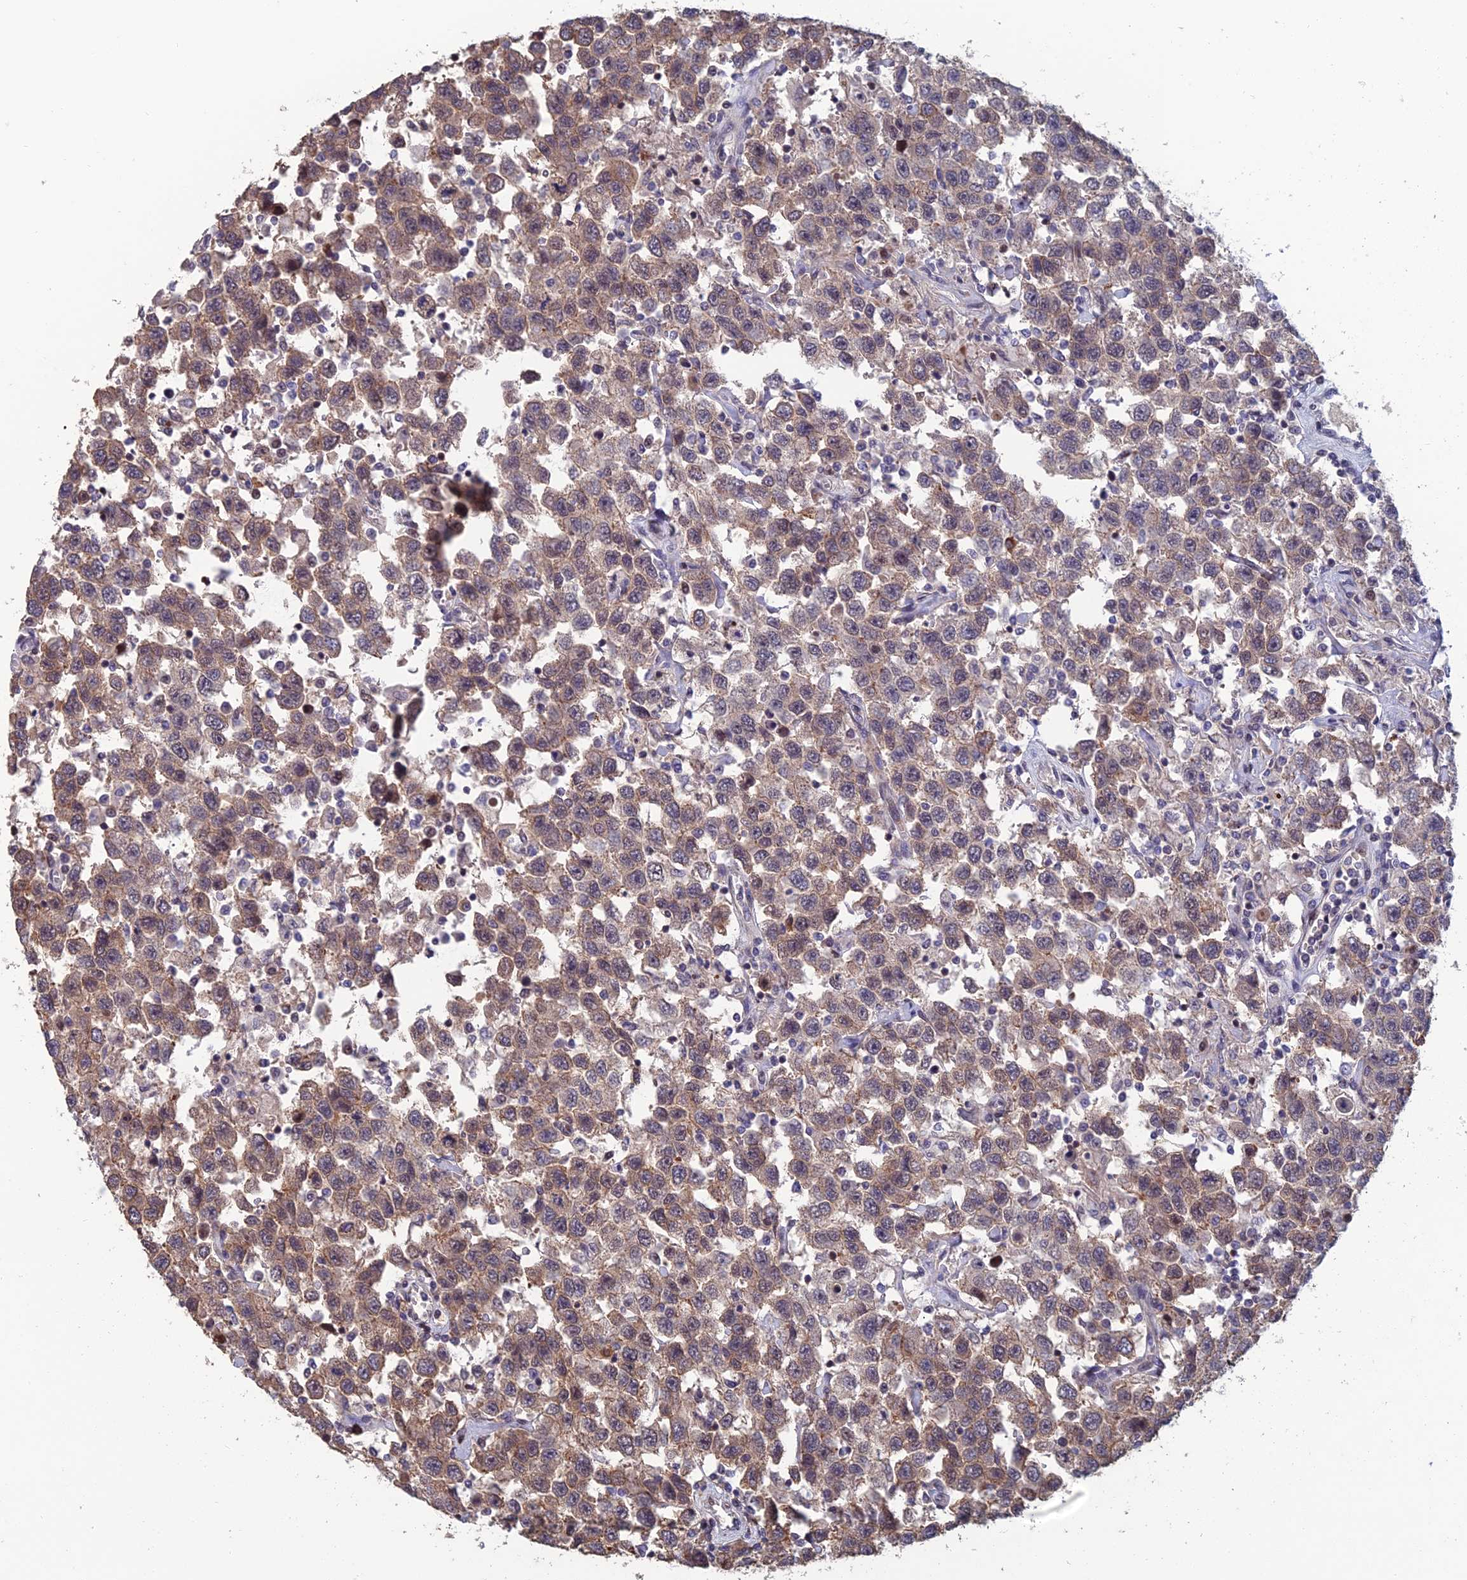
{"staining": {"intensity": "weak", "quantity": ">75%", "location": "cytoplasmic/membranous"}, "tissue": "testis cancer", "cell_type": "Tumor cells", "image_type": "cancer", "snomed": [{"axis": "morphology", "description": "Seminoma, NOS"}, {"axis": "topography", "description": "Testis"}], "caption": "Immunohistochemistry (IHC) (DAB) staining of human testis cancer (seminoma) demonstrates weak cytoplasmic/membranous protein expression in about >75% of tumor cells. Nuclei are stained in blue.", "gene": "CCDC183", "patient": {"sex": "male", "age": 41}}